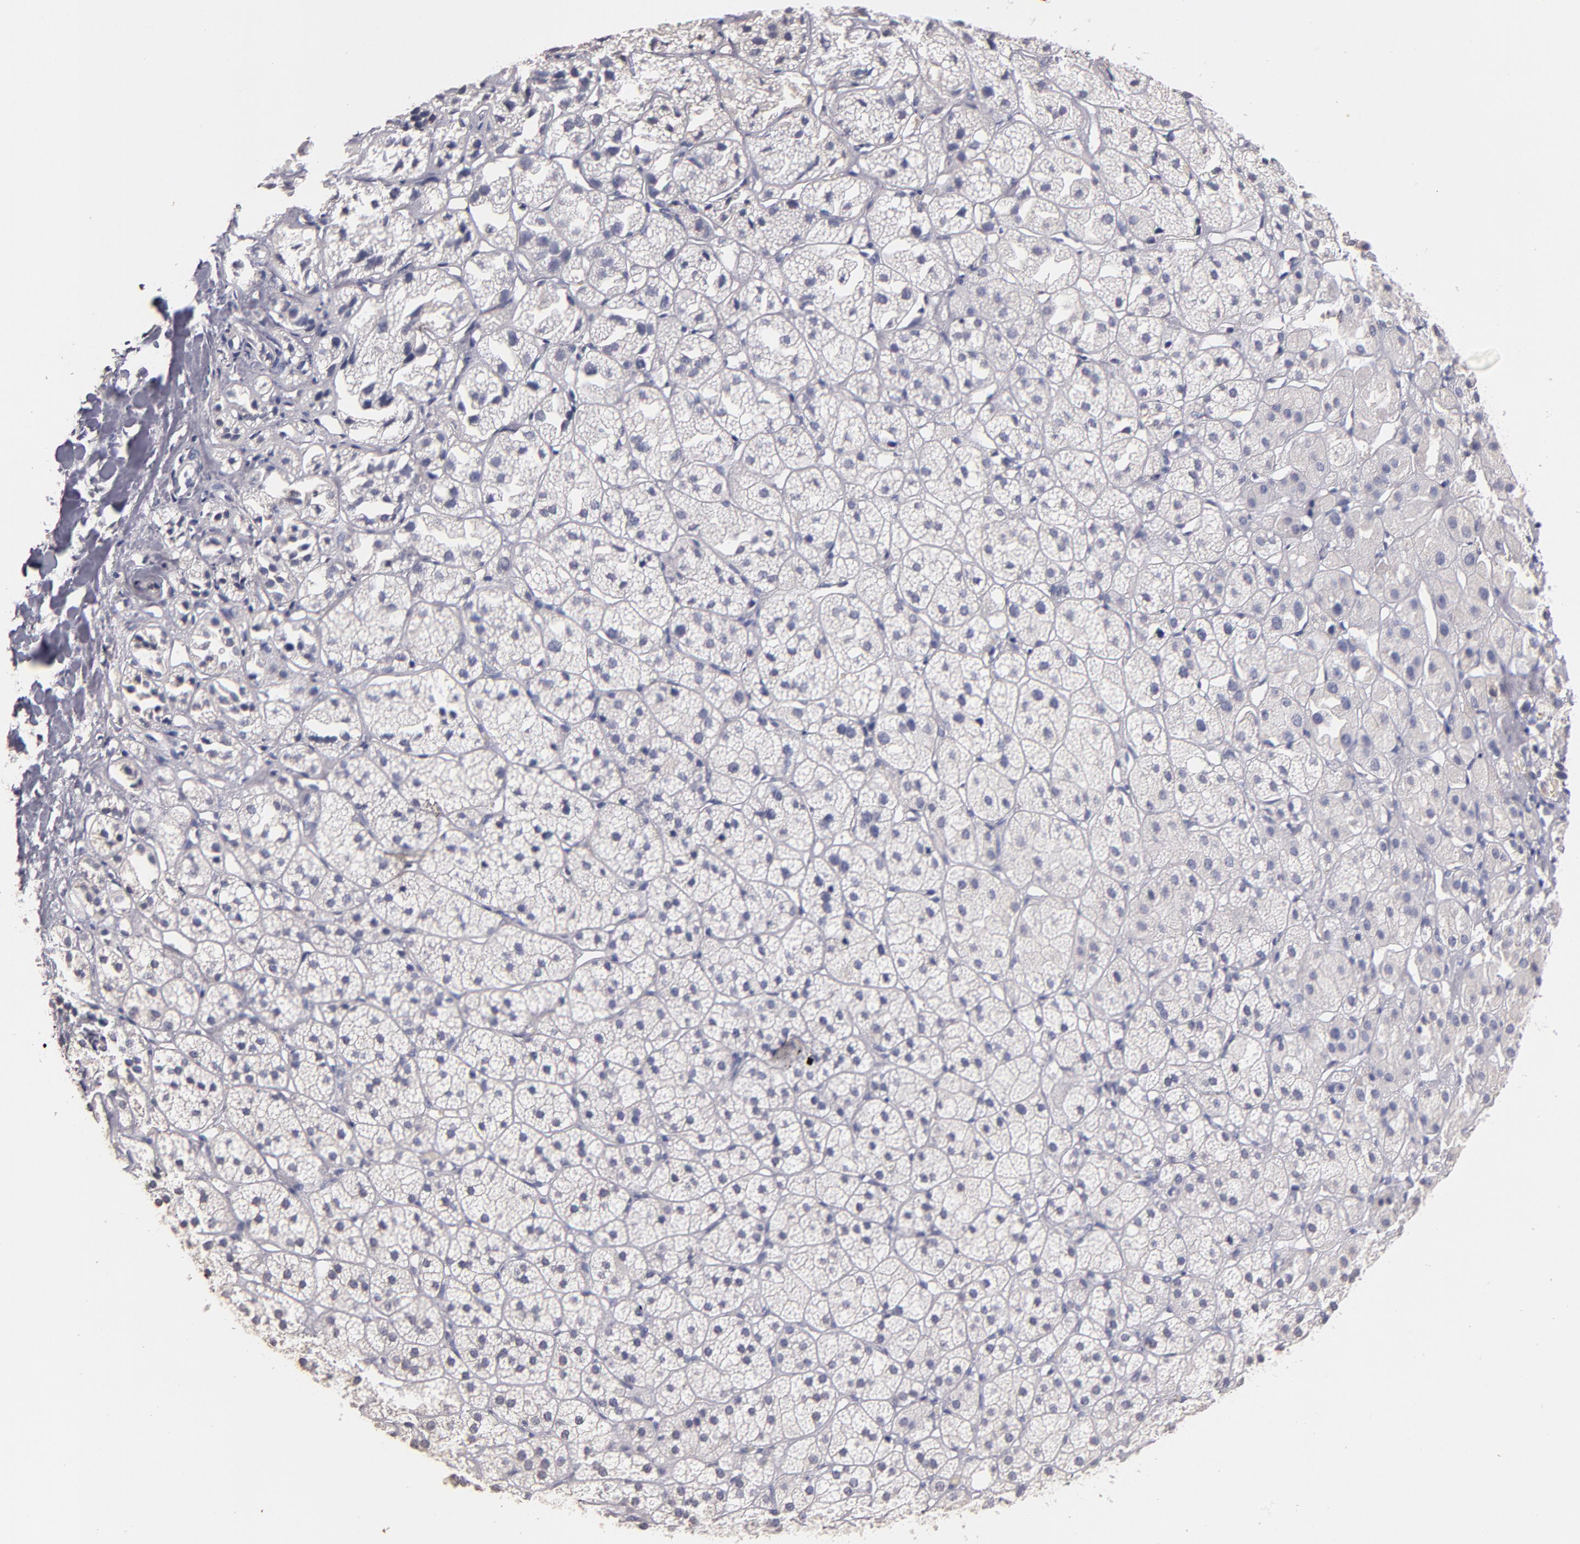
{"staining": {"intensity": "negative", "quantity": "none", "location": "none"}, "tissue": "adrenal gland", "cell_type": "Glandular cells", "image_type": "normal", "snomed": [{"axis": "morphology", "description": "Normal tissue, NOS"}, {"axis": "topography", "description": "Adrenal gland"}], "caption": "A micrograph of adrenal gland stained for a protein shows no brown staining in glandular cells.", "gene": "SOX10", "patient": {"sex": "female", "age": 71}}